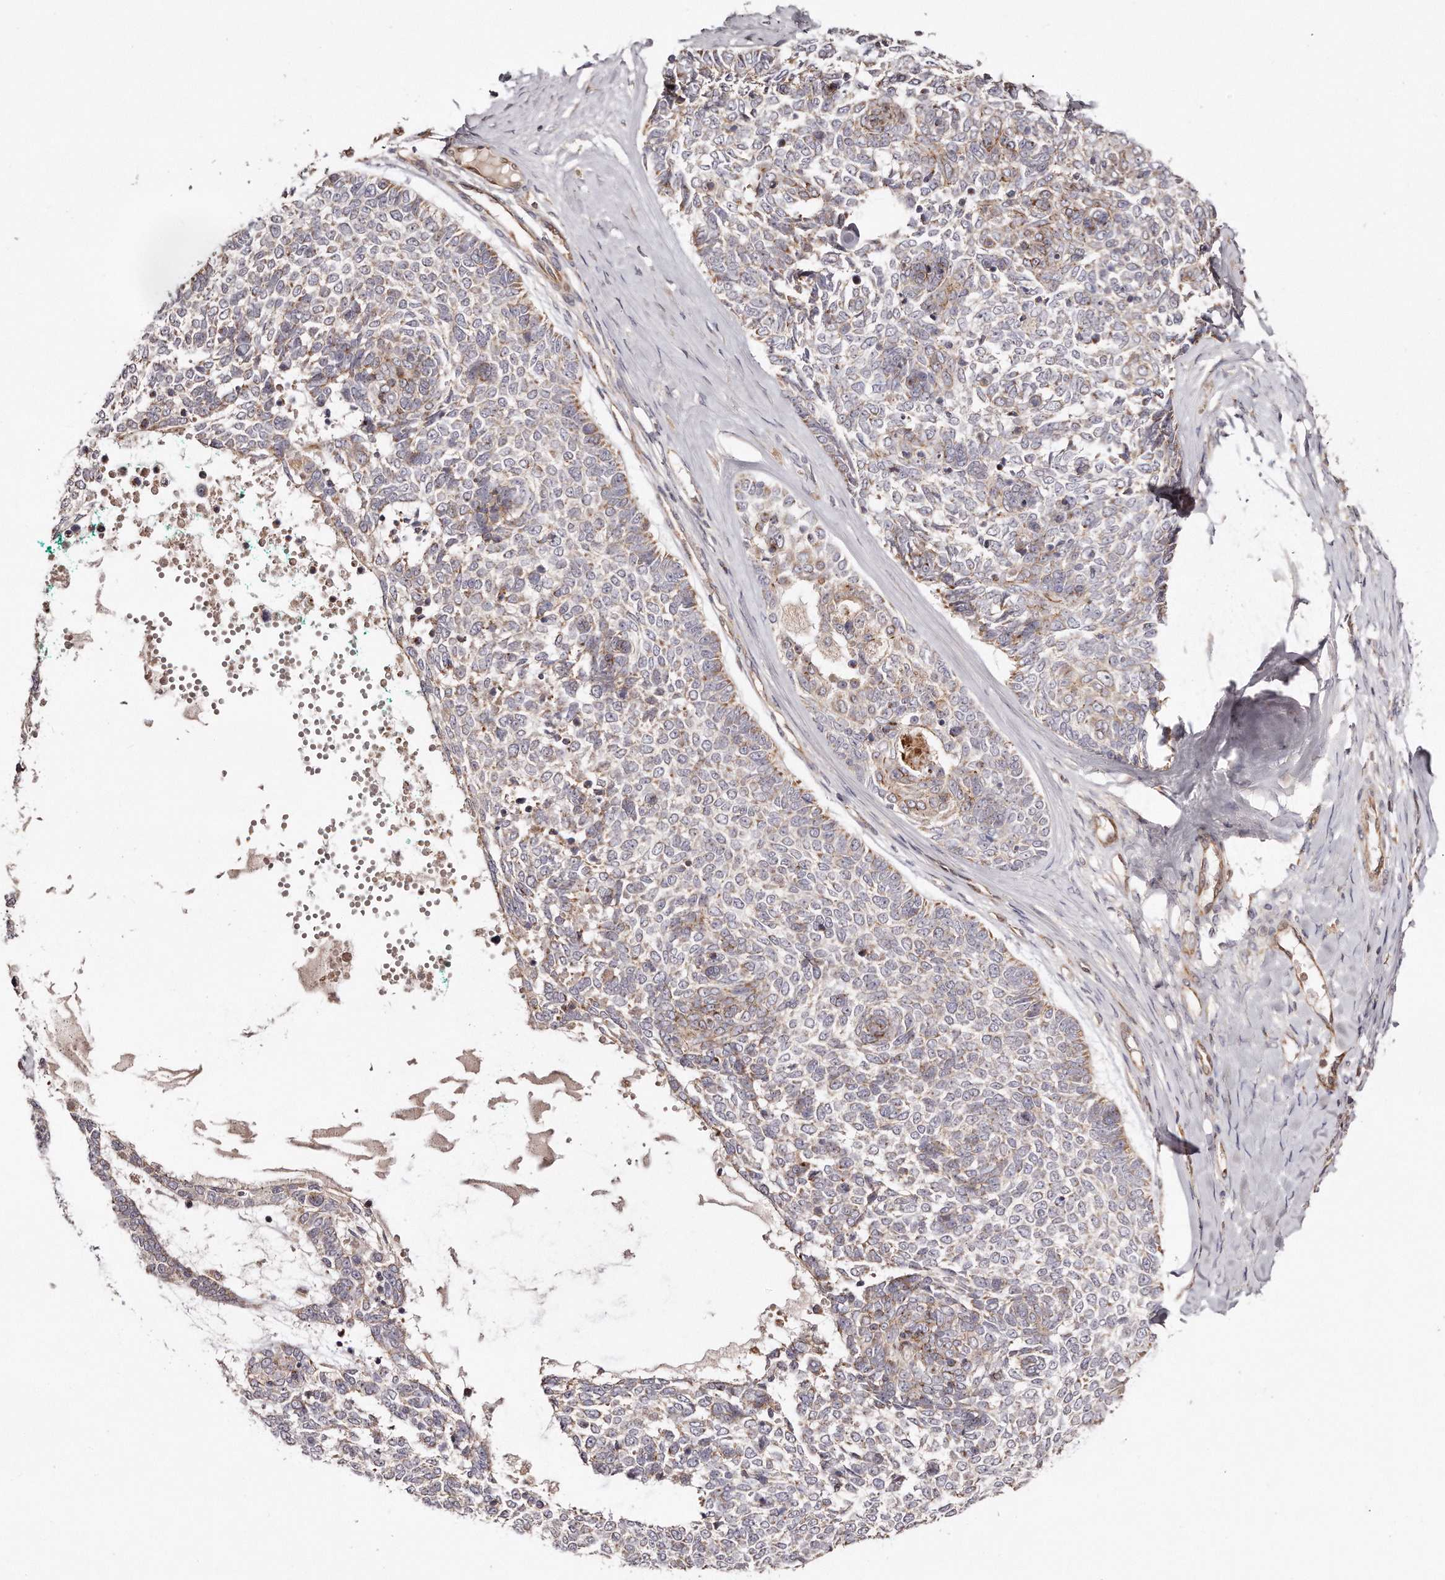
{"staining": {"intensity": "moderate", "quantity": "<25%", "location": "cytoplasmic/membranous"}, "tissue": "skin cancer", "cell_type": "Tumor cells", "image_type": "cancer", "snomed": [{"axis": "morphology", "description": "Basal cell carcinoma"}, {"axis": "topography", "description": "Skin"}], "caption": "High-magnification brightfield microscopy of skin cancer (basal cell carcinoma) stained with DAB (3,3'-diaminobenzidine) (brown) and counterstained with hematoxylin (blue). tumor cells exhibit moderate cytoplasmic/membranous expression is identified in about<25% of cells. (Brightfield microscopy of DAB IHC at high magnification).", "gene": "GBP4", "patient": {"sex": "female", "age": 81}}